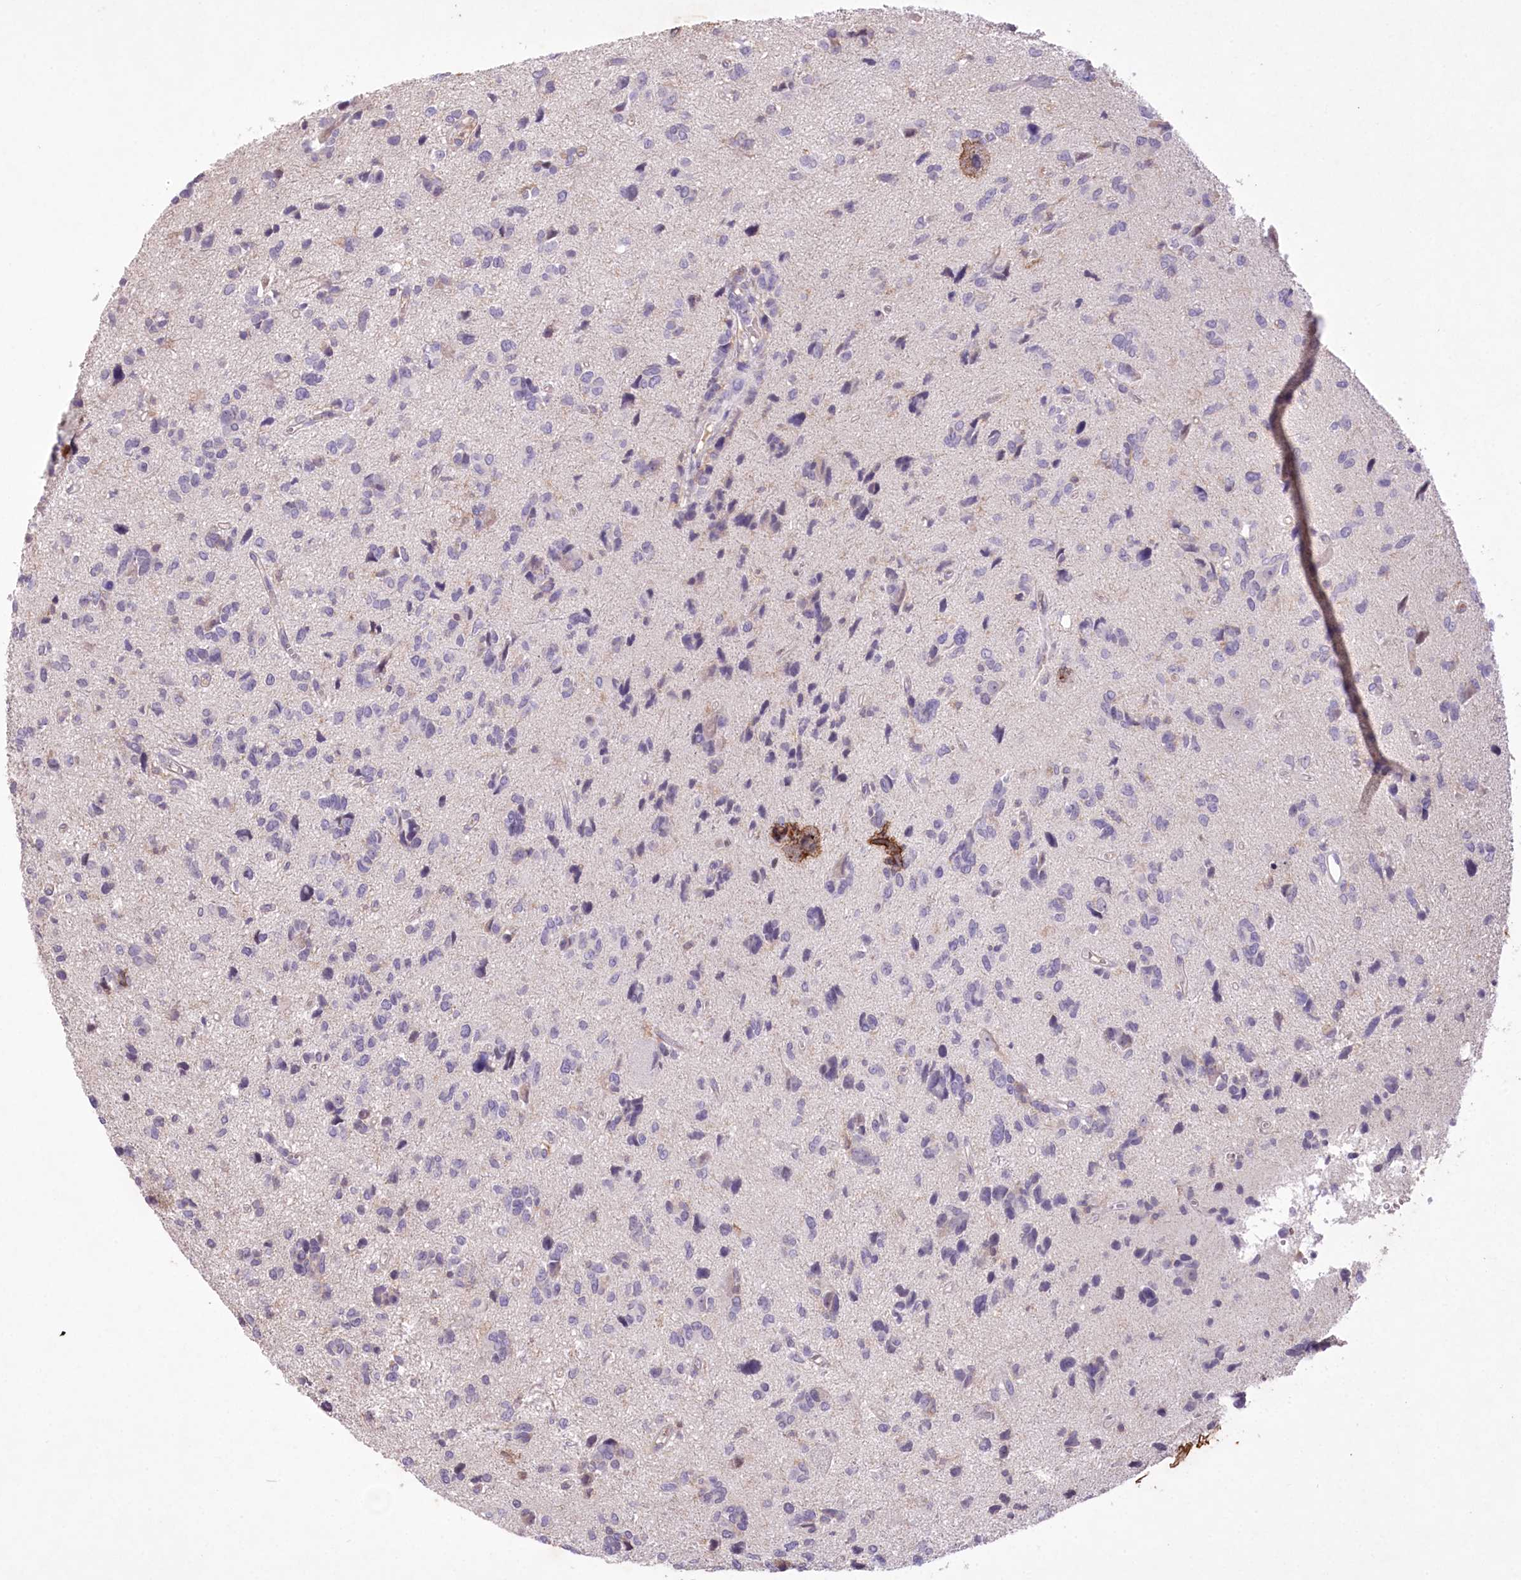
{"staining": {"intensity": "negative", "quantity": "none", "location": "none"}, "tissue": "glioma", "cell_type": "Tumor cells", "image_type": "cancer", "snomed": [{"axis": "morphology", "description": "Glioma, malignant, High grade"}, {"axis": "topography", "description": "Brain"}], "caption": "IHC photomicrograph of glioma stained for a protein (brown), which demonstrates no positivity in tumor cells.", "gene": "ENPP1", "patient": {"sex": "female", "age": 59}}